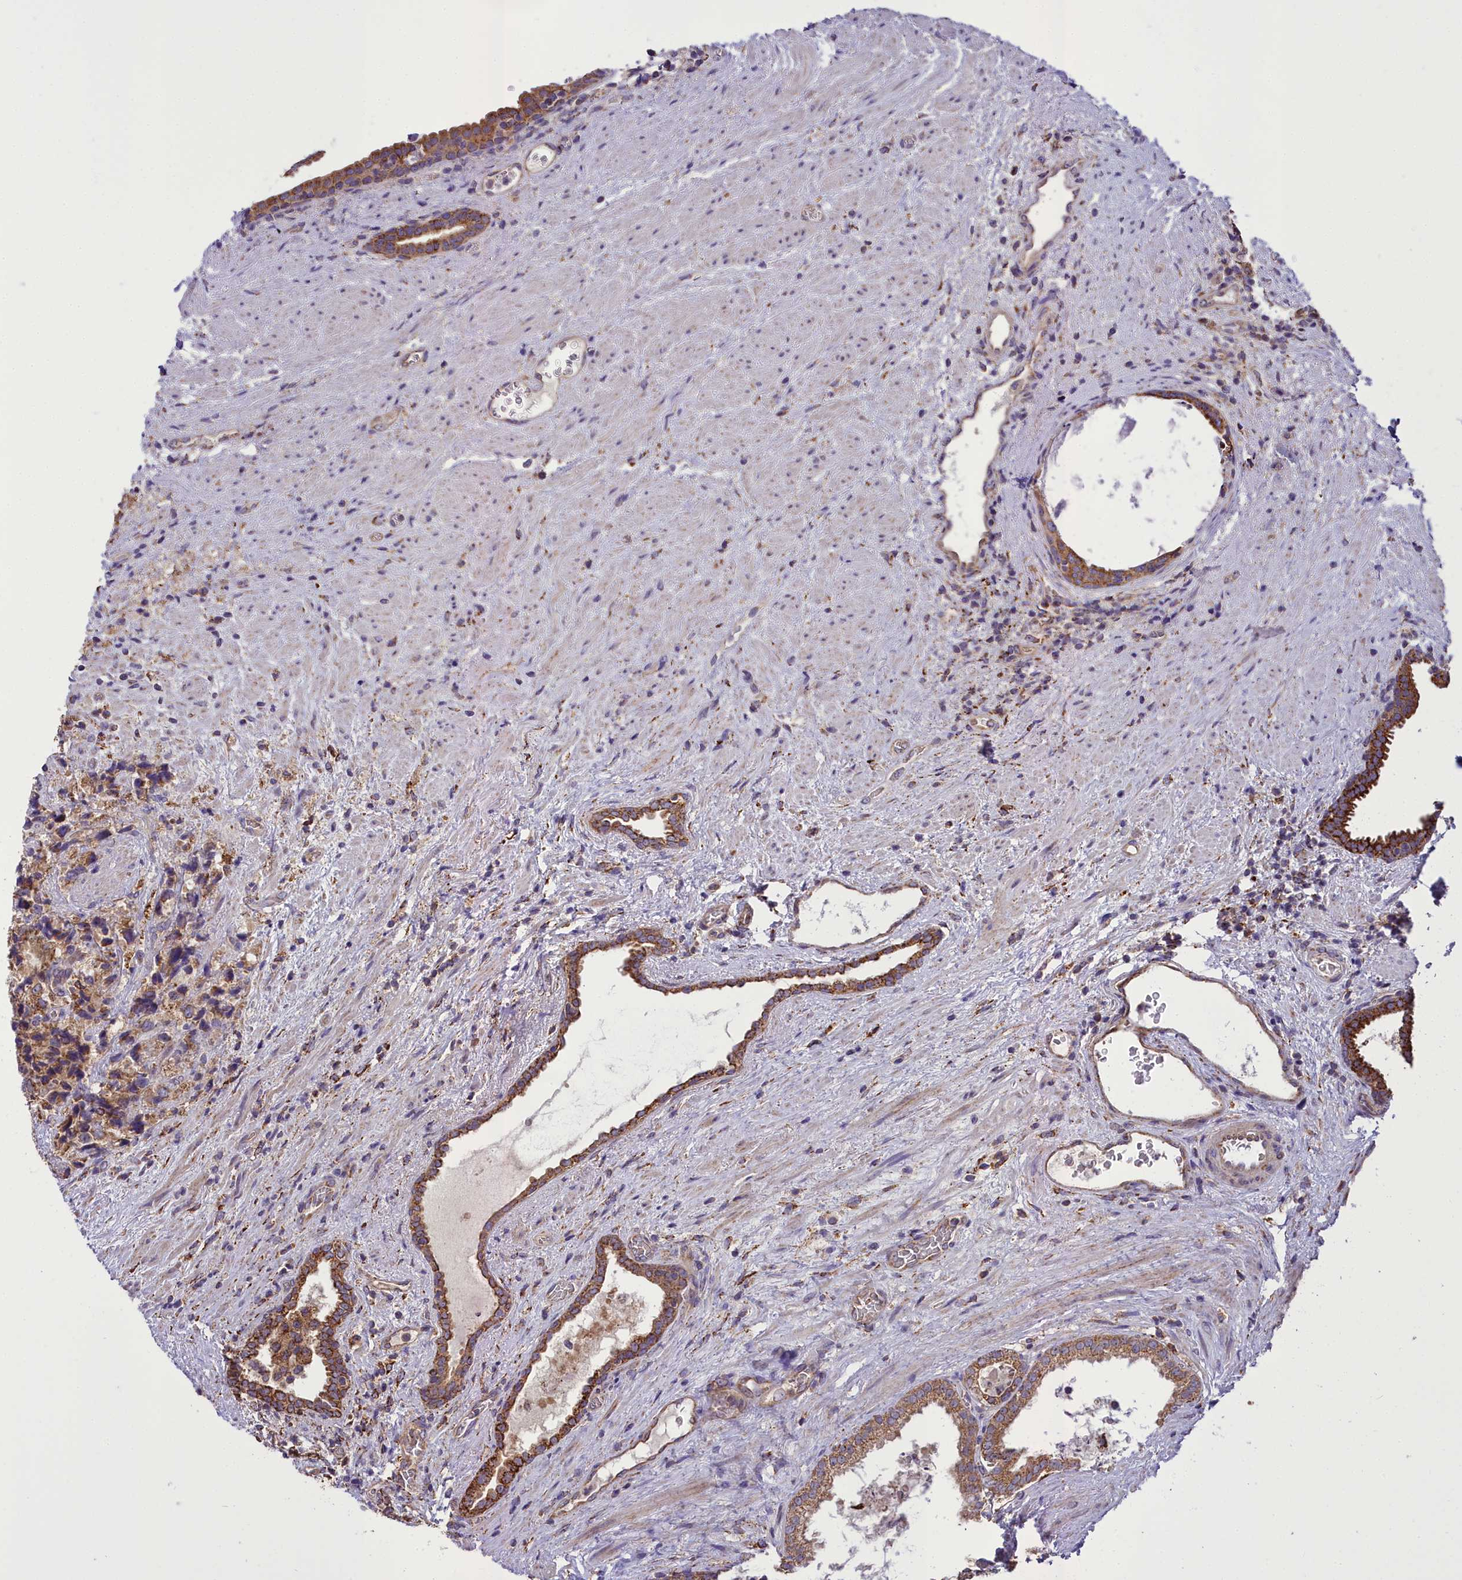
{"staining": {"intensity": "moderate", "quantity": ">75%", "location": "cytoplasmic/membranous"}, "tissue": "prostate cancer", "cell_type": "Tumor cells", "image_type": "cancer", "snomed": [{"axis": "morphology", "description": "Adenocarcinoma, High grade"}, {"axis": "topography", "description": "Prostate"}], "caption": "Immunohistochemical staining of human prostate high-grade adenocarcinoma exhibits medium levels of moderate cytoplasmic/membranous staining in about >75% of tumor cells.", "gene": "TBC1D24", "patient": {"sex": "male", "age": 70}}